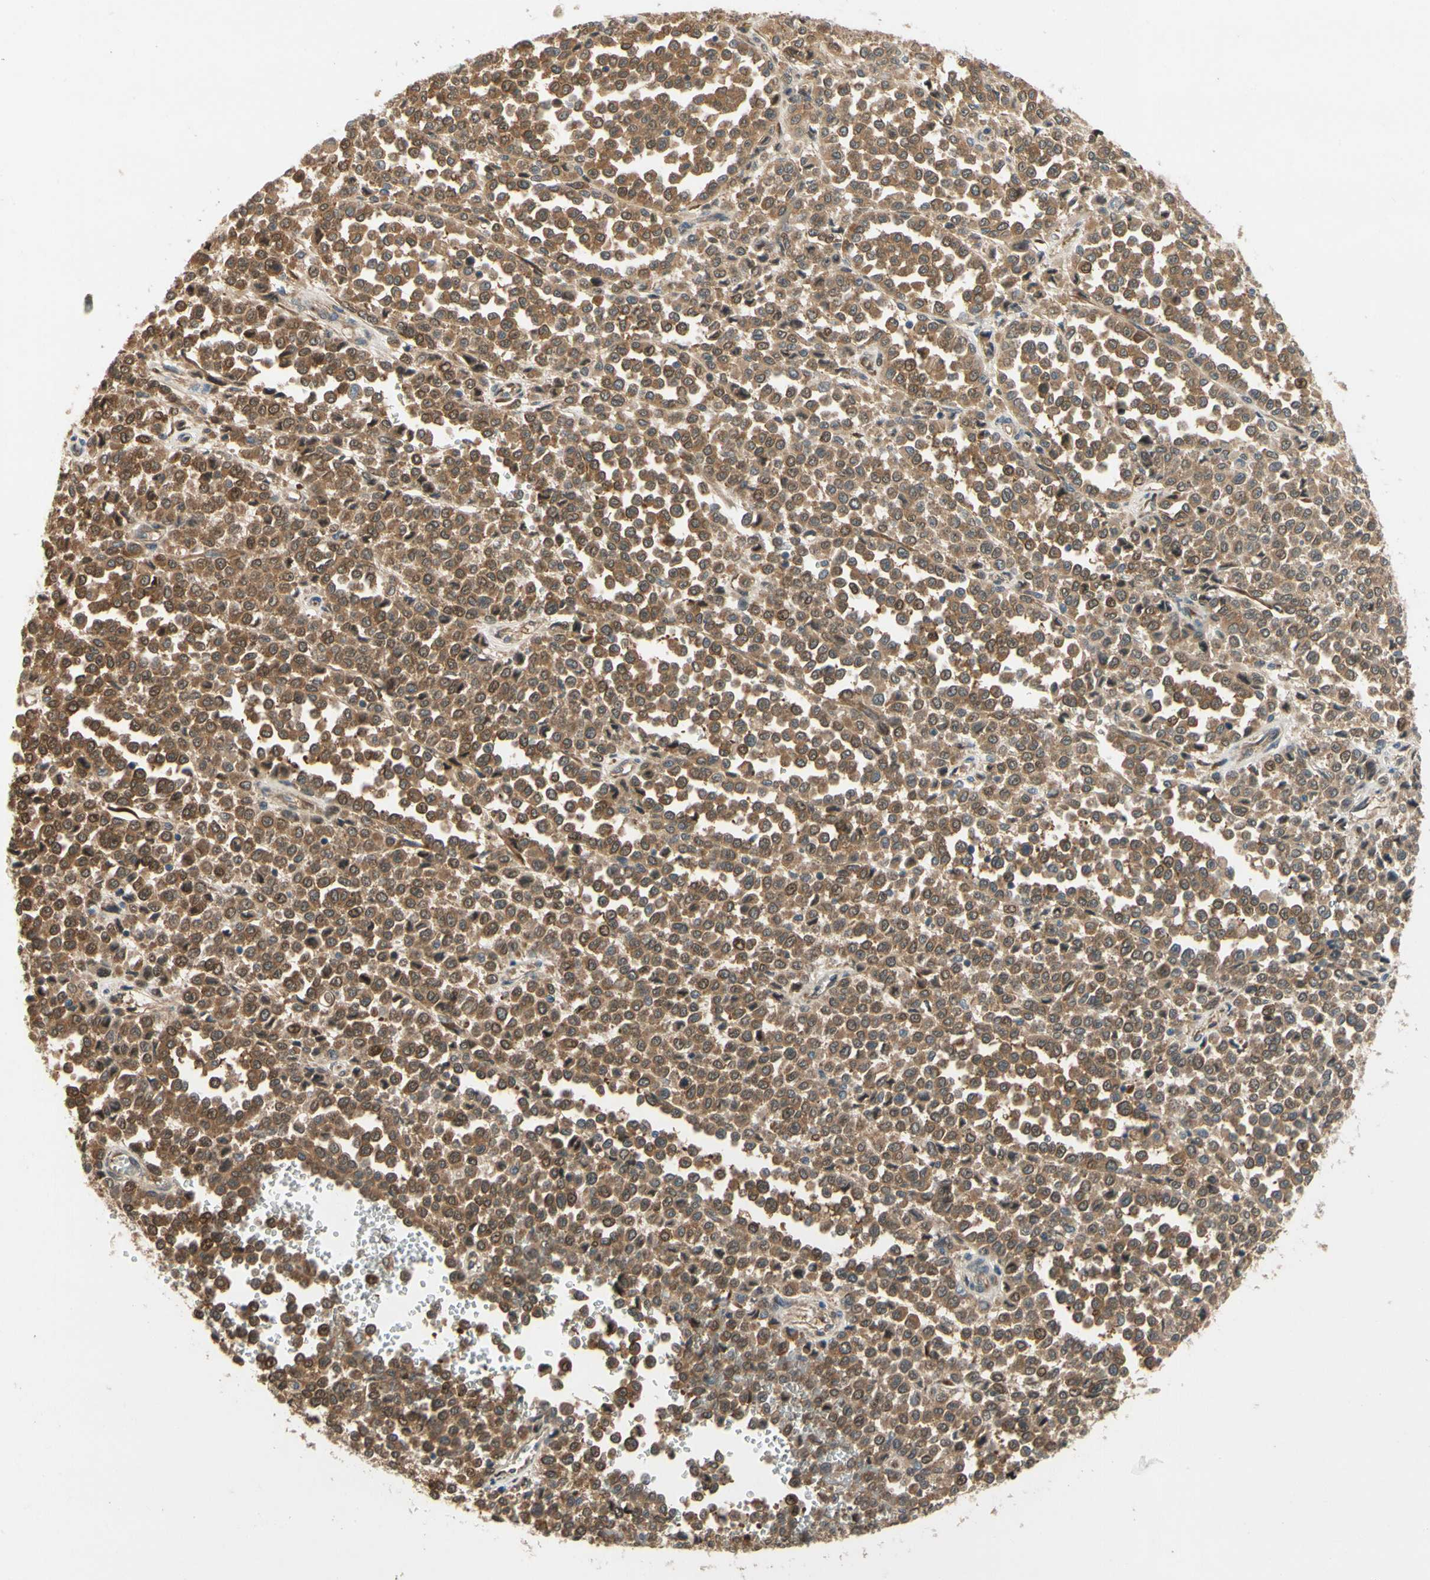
{"staining": {"intensity": "moderate", "quantity": ">75%", "location": "cytoplasmic/membranous"}, "tissue": "melanoma", "cell_type": "Tumor cells", "image_type": "cancer", "snomed": [{"axis": "morphology", "description": "Malignant melanoma, Metastatic site"}, {"axis": "topography", "description": "Pancreas"}], "caption": "This is an image of immunohistochemistry (IHC) staining of malignant melanoma (metastatic site), which shows moderate staining in the cytoplasmic/membranous of tumor cells.", "gene": "TDRP", "patient": {"sex": "female", "age": 30}}